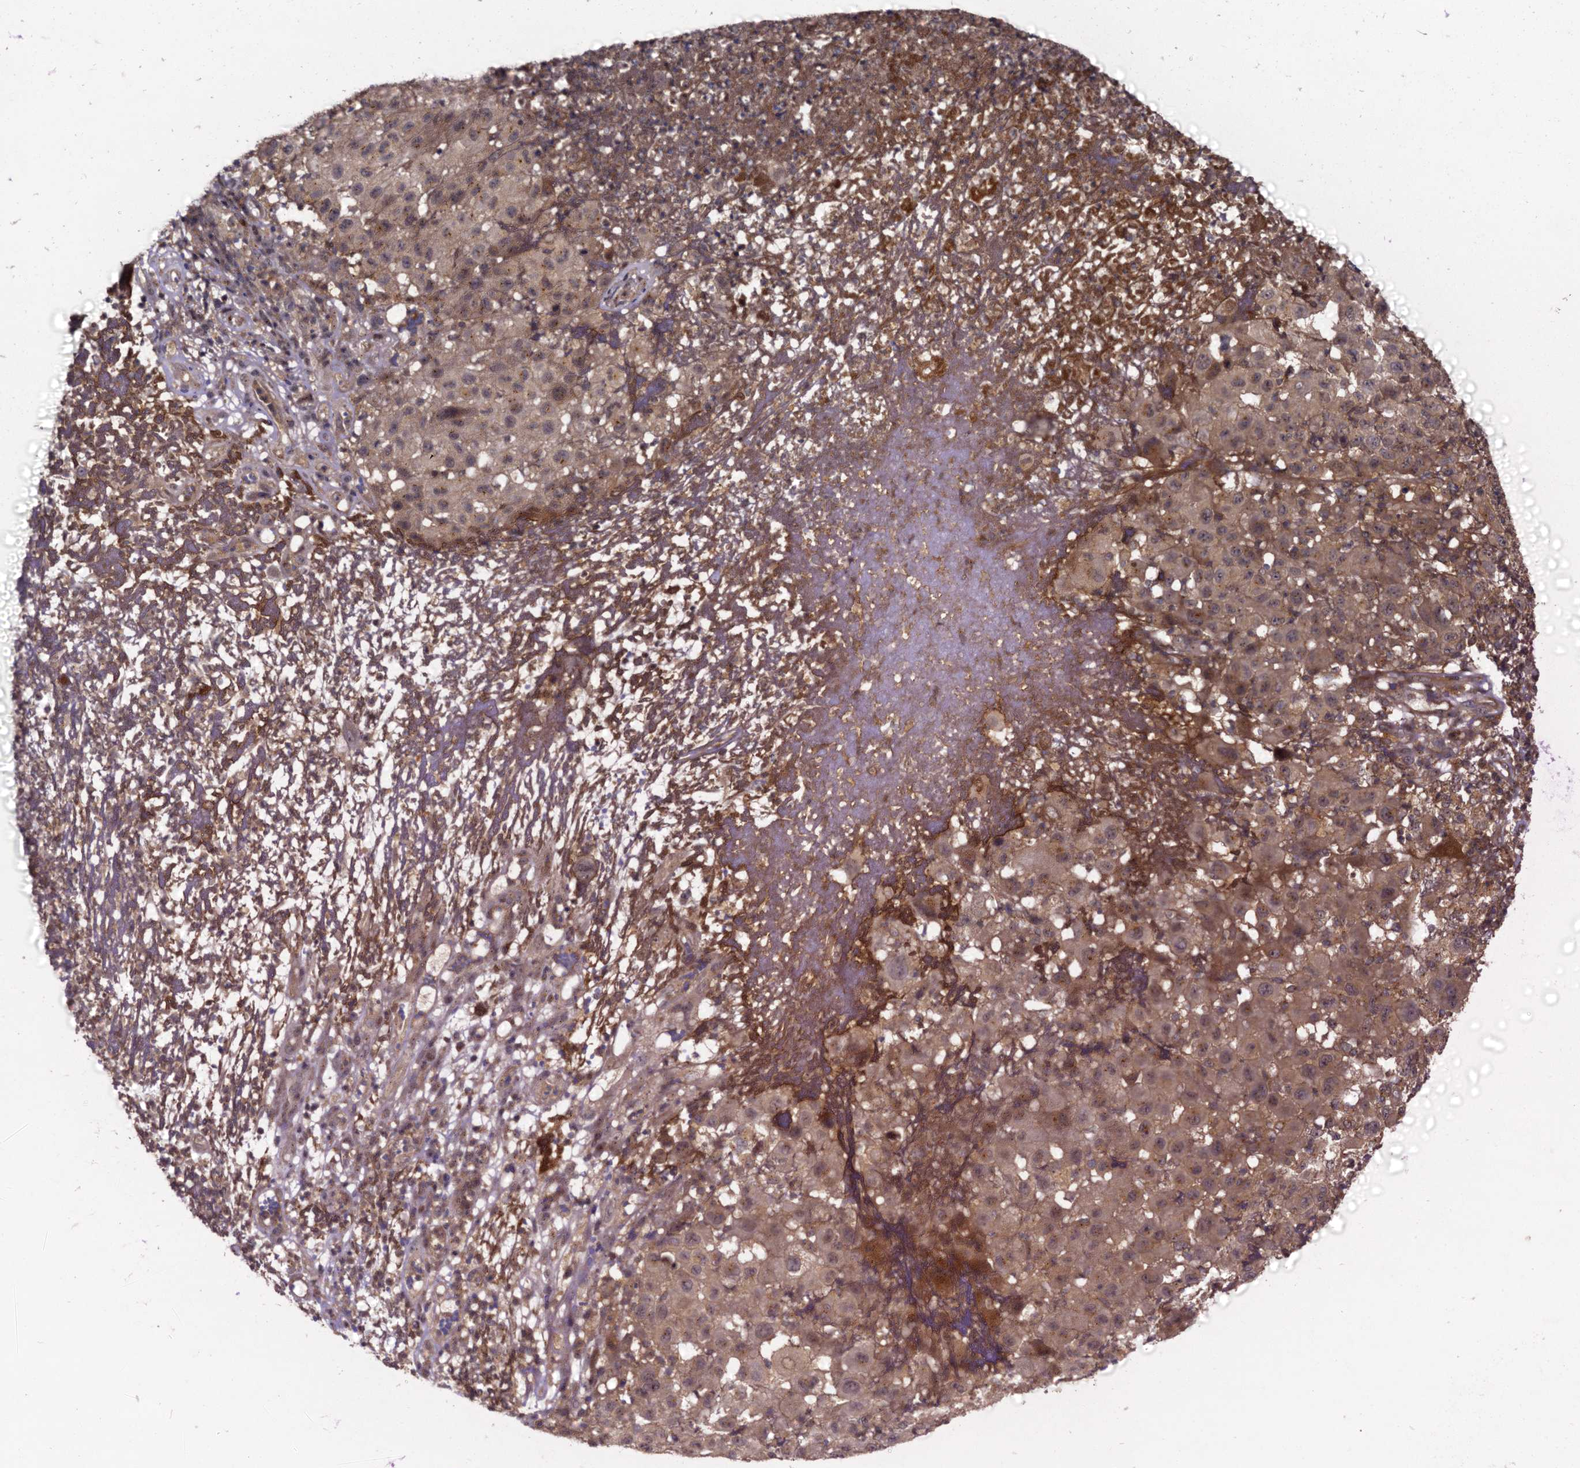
{"staining": {"intensity": "weak", "quantity": "25%-75%", "location": "cytoplasmic/membranous"}, "tissue": "melanoma", "cell_type": "Tumor cells", "image_type": "cancer", "snomed": [{"axis": "morphology", "description": "Malignant melanoma, NOS"}, {"axis": "topography", "description": "Skin"}], "caption": "Immunohistochemistry (IHC) image of neoplastic tissue: human melanoma stained using IHC exhibits low levels of weak protein expression localized specifically in the cytoplasmic/membranous of tumor cells, appearing as a cytoplasmic/membranous brown color.", "gene": "KXD1", "patient": {"sex": "male", "age": 73}}